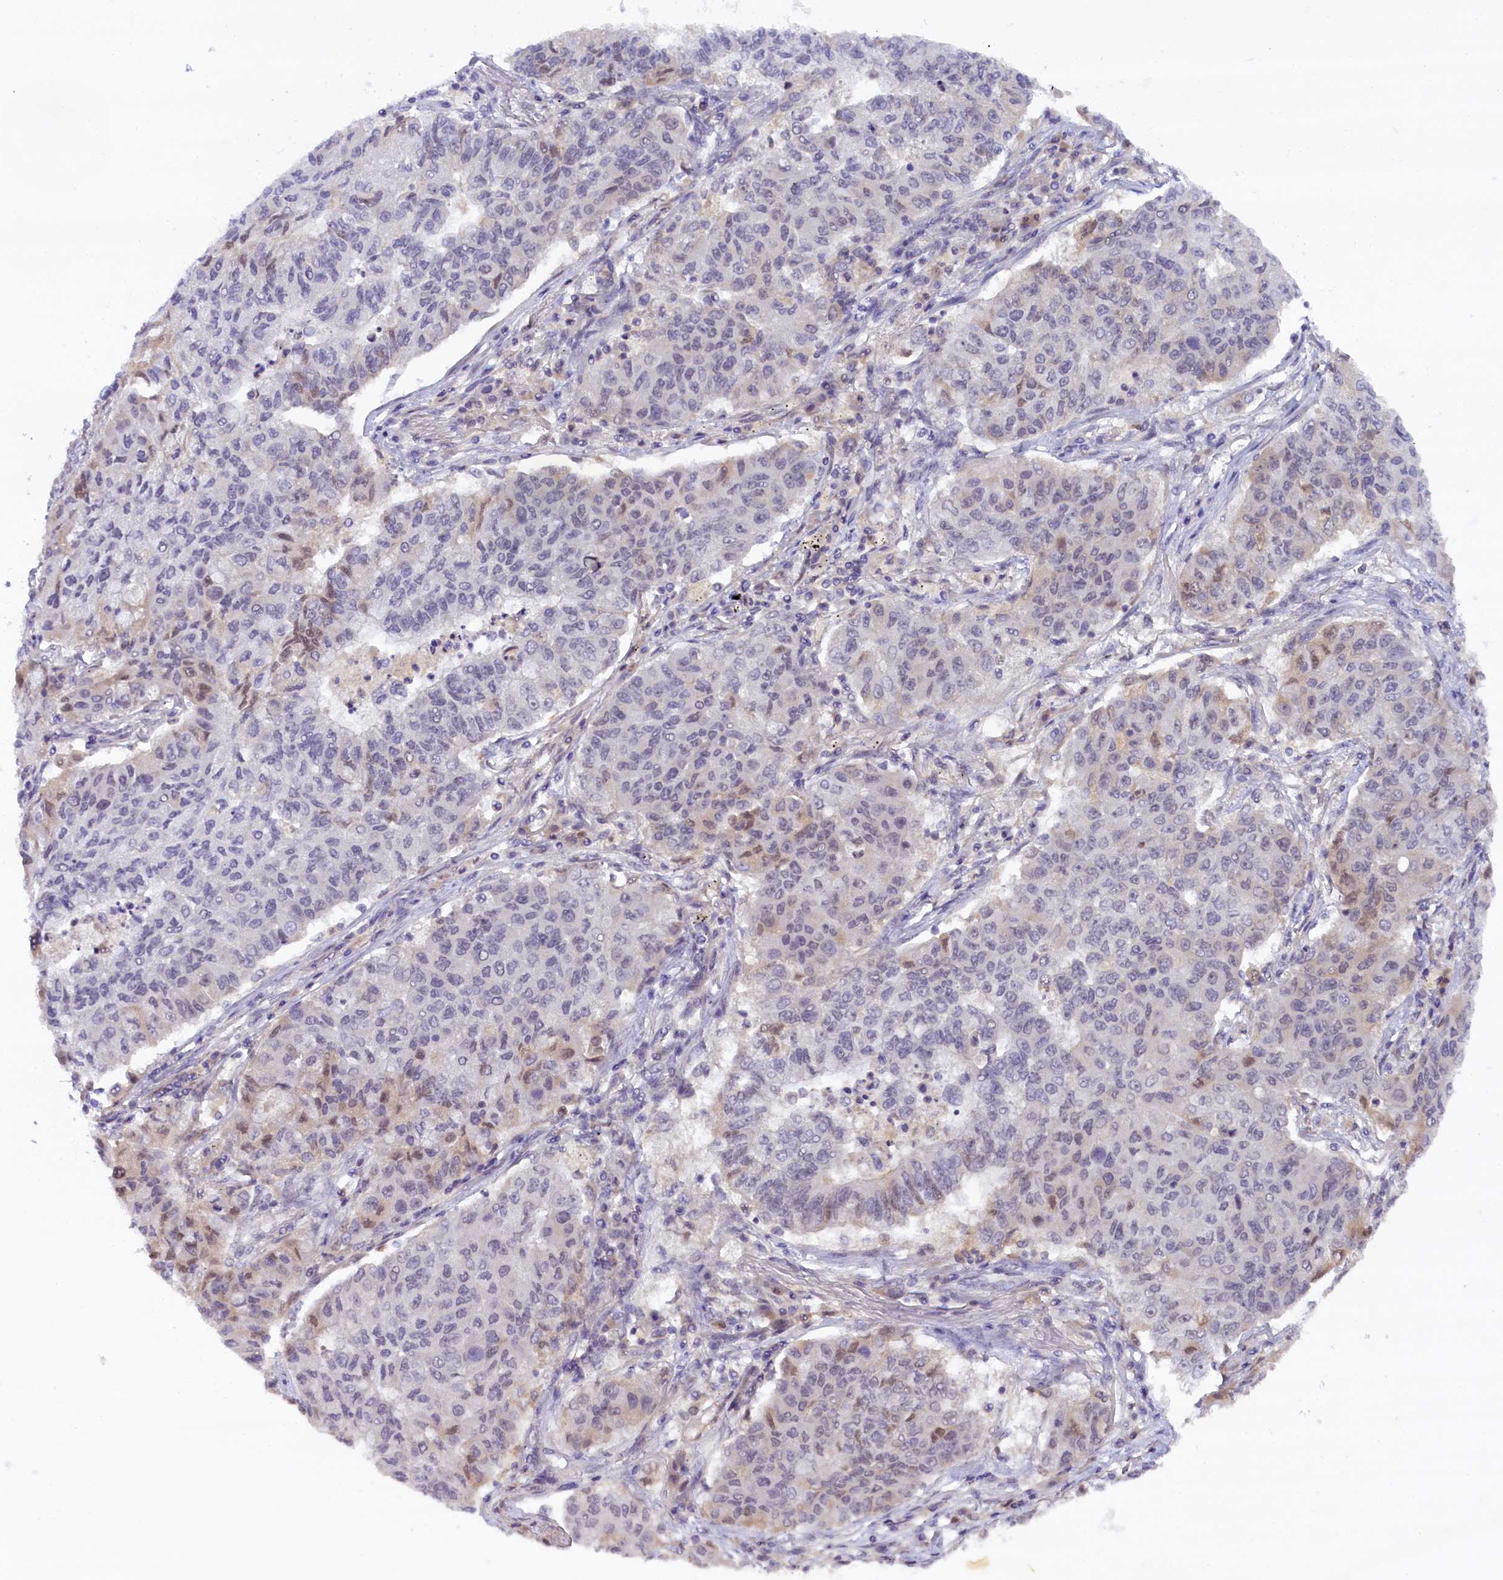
{"staining": {"intensity": "weak", "quantity": "<25%", "location": "cytoplasmic/membranous,nuclear"}, "tissue": "lung cancer", "cell_type": "Tumor cells", "image_type": "cancer", "snomed": [{"axis": "morphology", "description": "Squamous cell carcinoma, NOS"}, {"axis": "topography", "description": "Lung"}], "caption": "Immunohistochemical staining of human squamous cell carcinoma (lung) shows no significant staining in tumor cells.", "gene": "CRAMP1", "patient": {"sex": "male", "age": 74}}